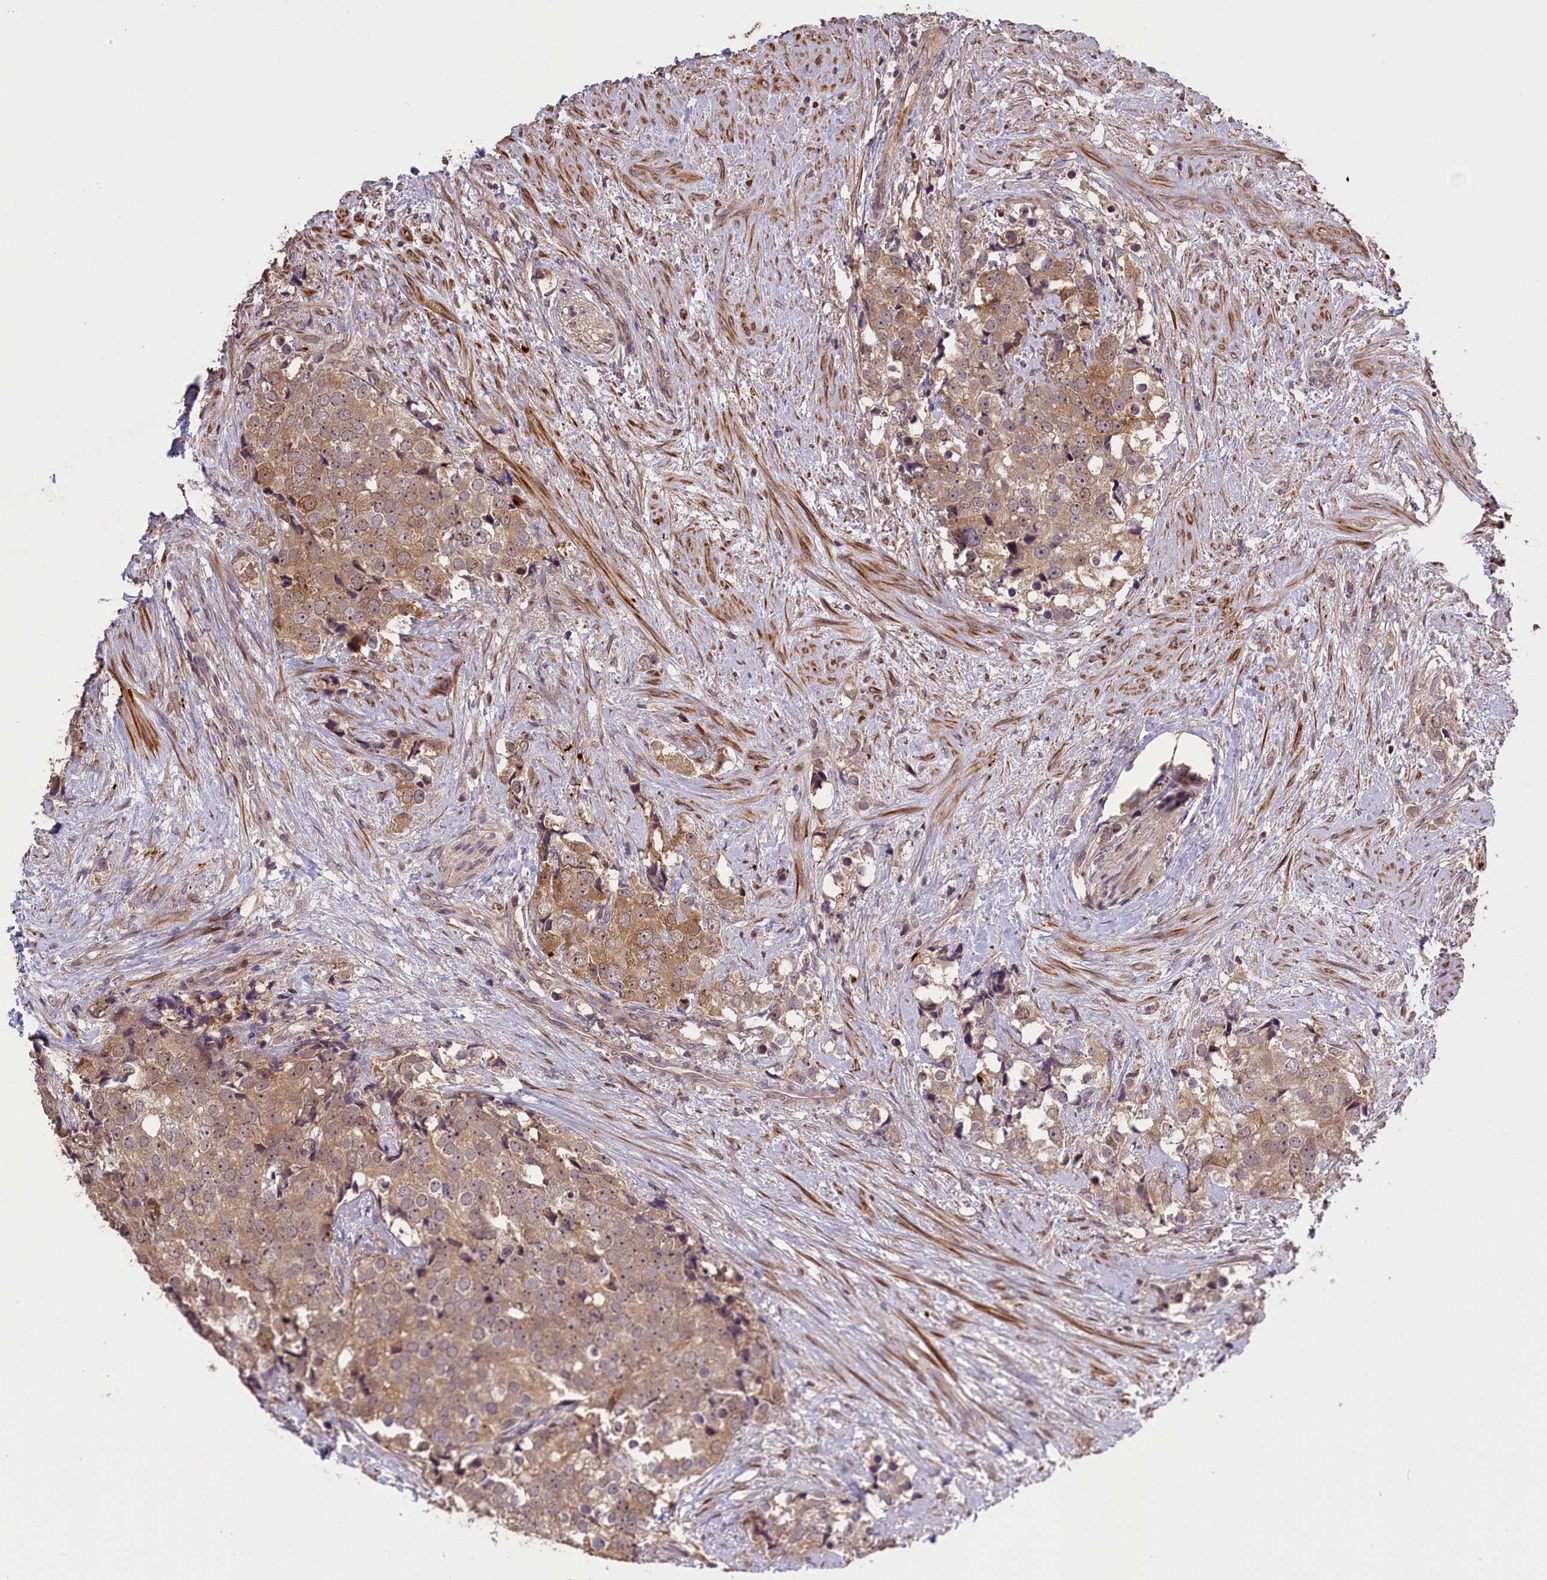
{"staining": {"intensity": "moderate", "quantity": ">75%", "location": "cytoplasmic/membranous"}, "tissue": "prostate cancer", "cell_type": "Tumor cells", "image_type": "cancer", "snomed": [{"axis": "morphology", "description": "Adenocarcinoma, High grade"}, {"axis": "topography", "description": "Prostate"}], "caption": "Immunohistochemistry (IHC) micrograph of neoplastic tissue: prostate adenocarcinoma (high-grade) stained using IHC shows medium levels of moderate protein expression localized specifically in the cytoplasmic/membranous of tumor cells, appearing as a cytoplasmic/membranous brown color.", "gene": "DNAJB9", "patient": {"sex": "male", "age": 49}}